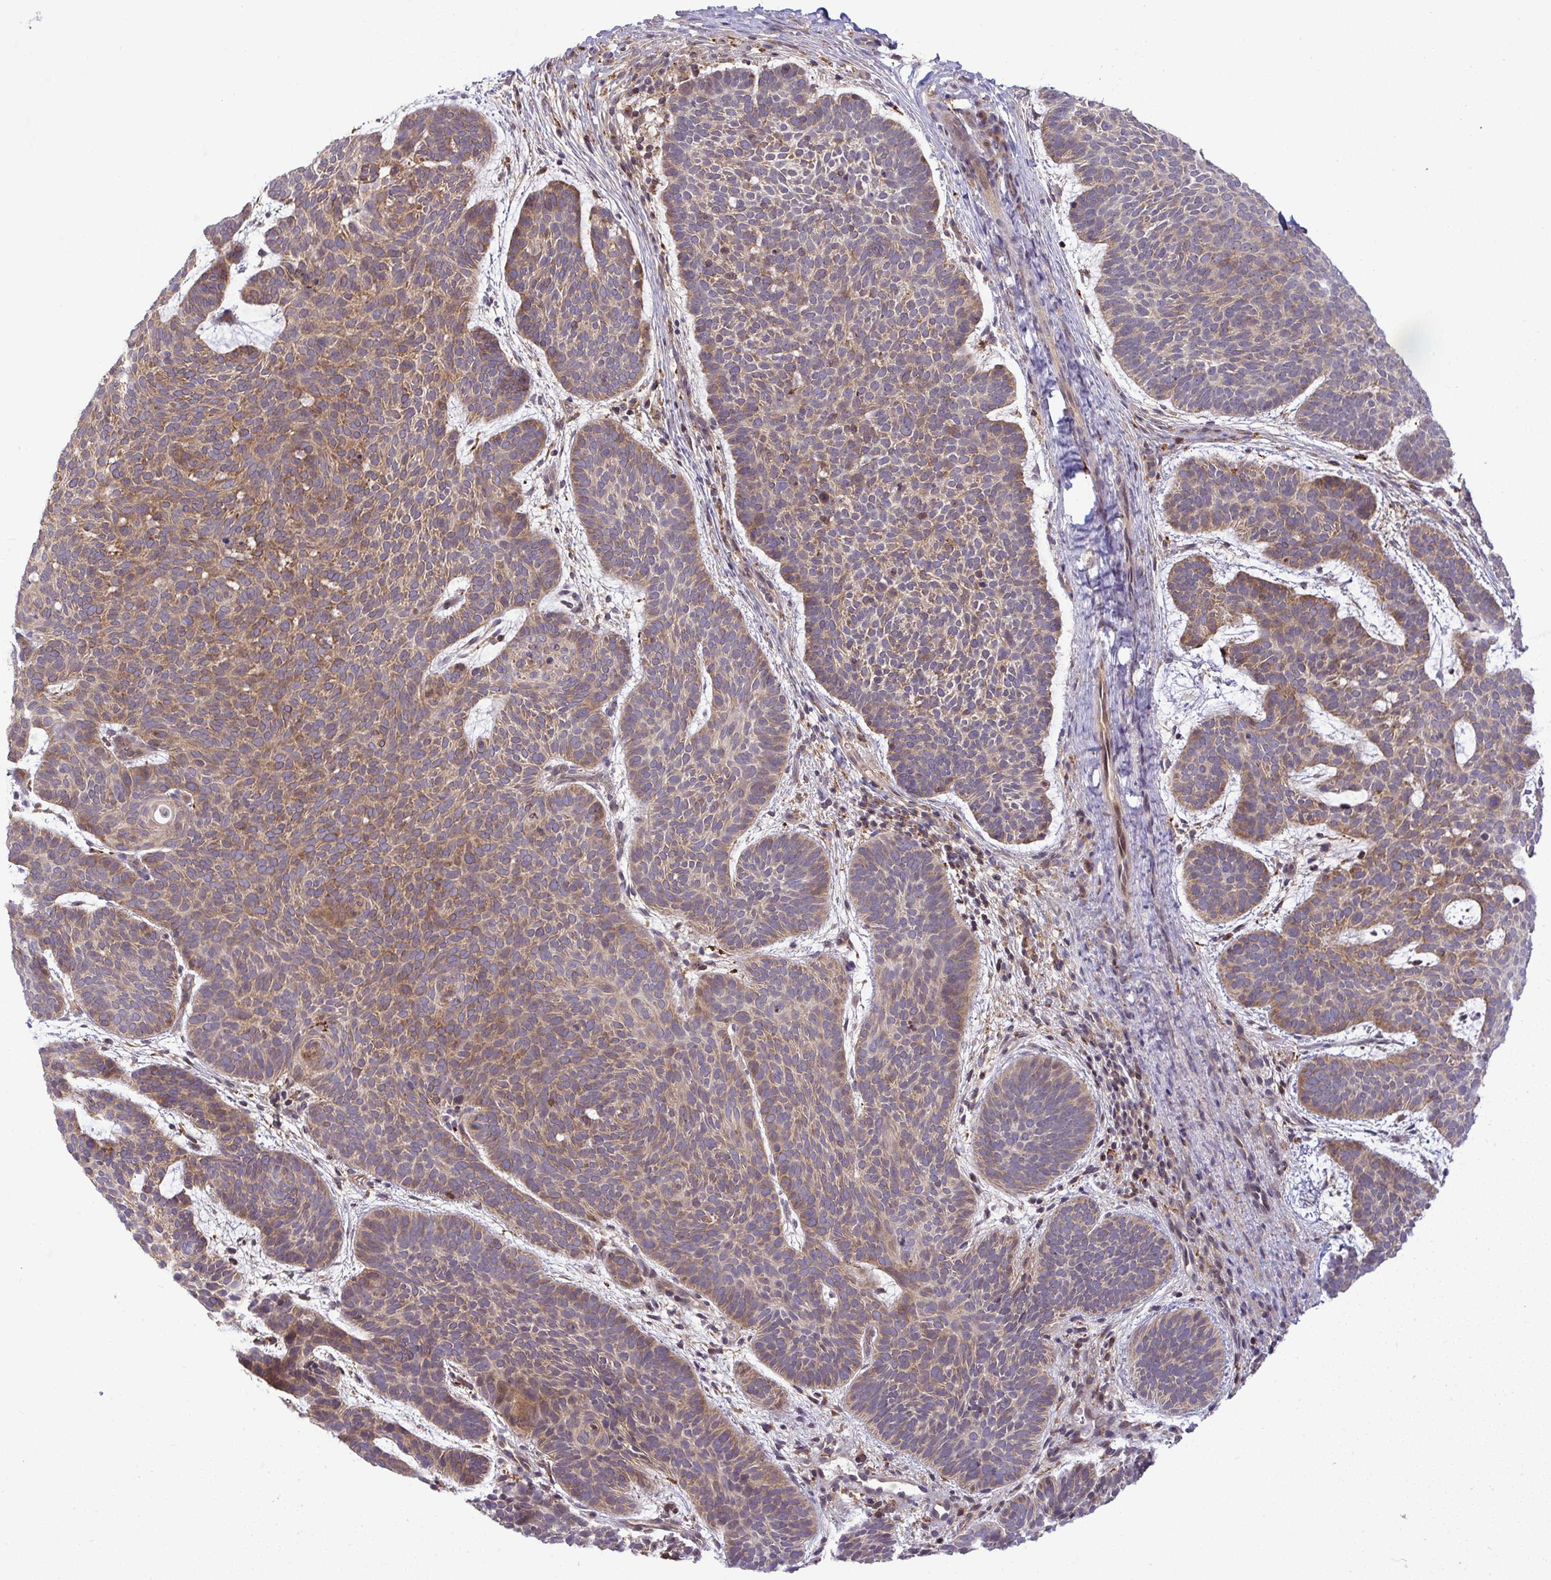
{"staining": {"intensity": "moderate", "quantity": "25%-75%", "location": "cytoplasmic/membranous"}, "tissue": "skin cancer", "cell_type": "Tumor cells", "image_type": "cancer", "snomed": [{"axis": "morphology", "description": "Basal cell carcinoma"}, {"axis": "topography", "description": "Skin"}, {"axis": "topography", "description": "Skin of face"}], "caption": "The photomicrograph shows immunohistochemical staining of skin cancer (basal cell carcinoma). There is moderate cytoplasmic/membranous positivity is present in approximately 25%-75% of tumor cells. Using DAB (brown) and hematoxylin (blue) stains, captured at high magnification using brightfield microscopy.", "gene": "SLC9A6", "patient": {"sex": "male", "age": 73}}